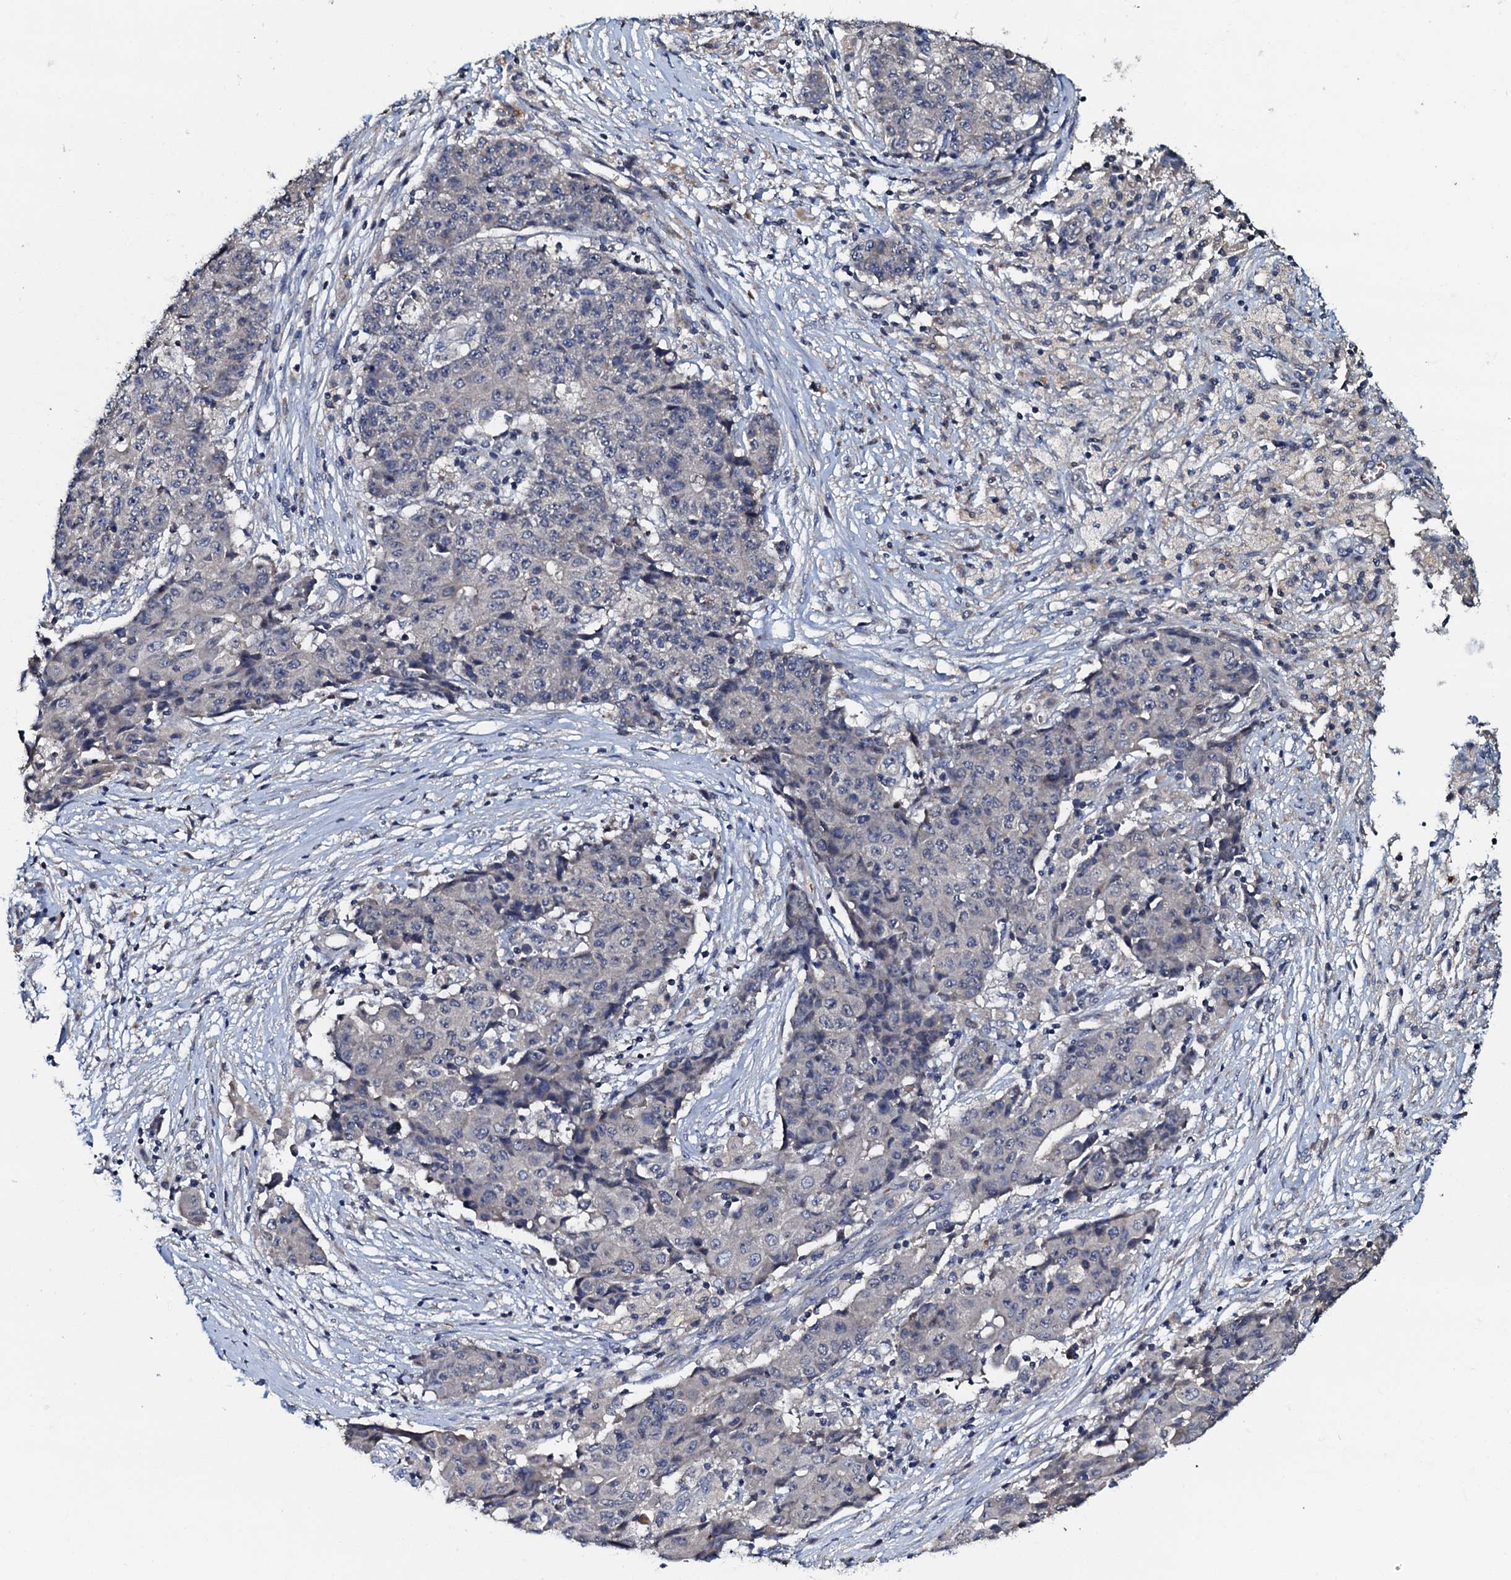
{"staining": {"intensity": "negative", "quantity": "none", "location": "none"}, "tissue": "ovarian cancer", "cell_type": "Tumor cells", "image_type": "cancer", "snomed": [{"axis": "morphology", "description": "Carcinoma, endometroid"}, {"axis": "topography", "description": "Ovary"}], "caption": "This is a micrograph of immunohistochemistry staining of ovarian cancer, which shows no expression in tumor cells. Nuclei are stained in blue.", "gene": "CPNE2", "patient": {"sex": "female", "age": 42}}